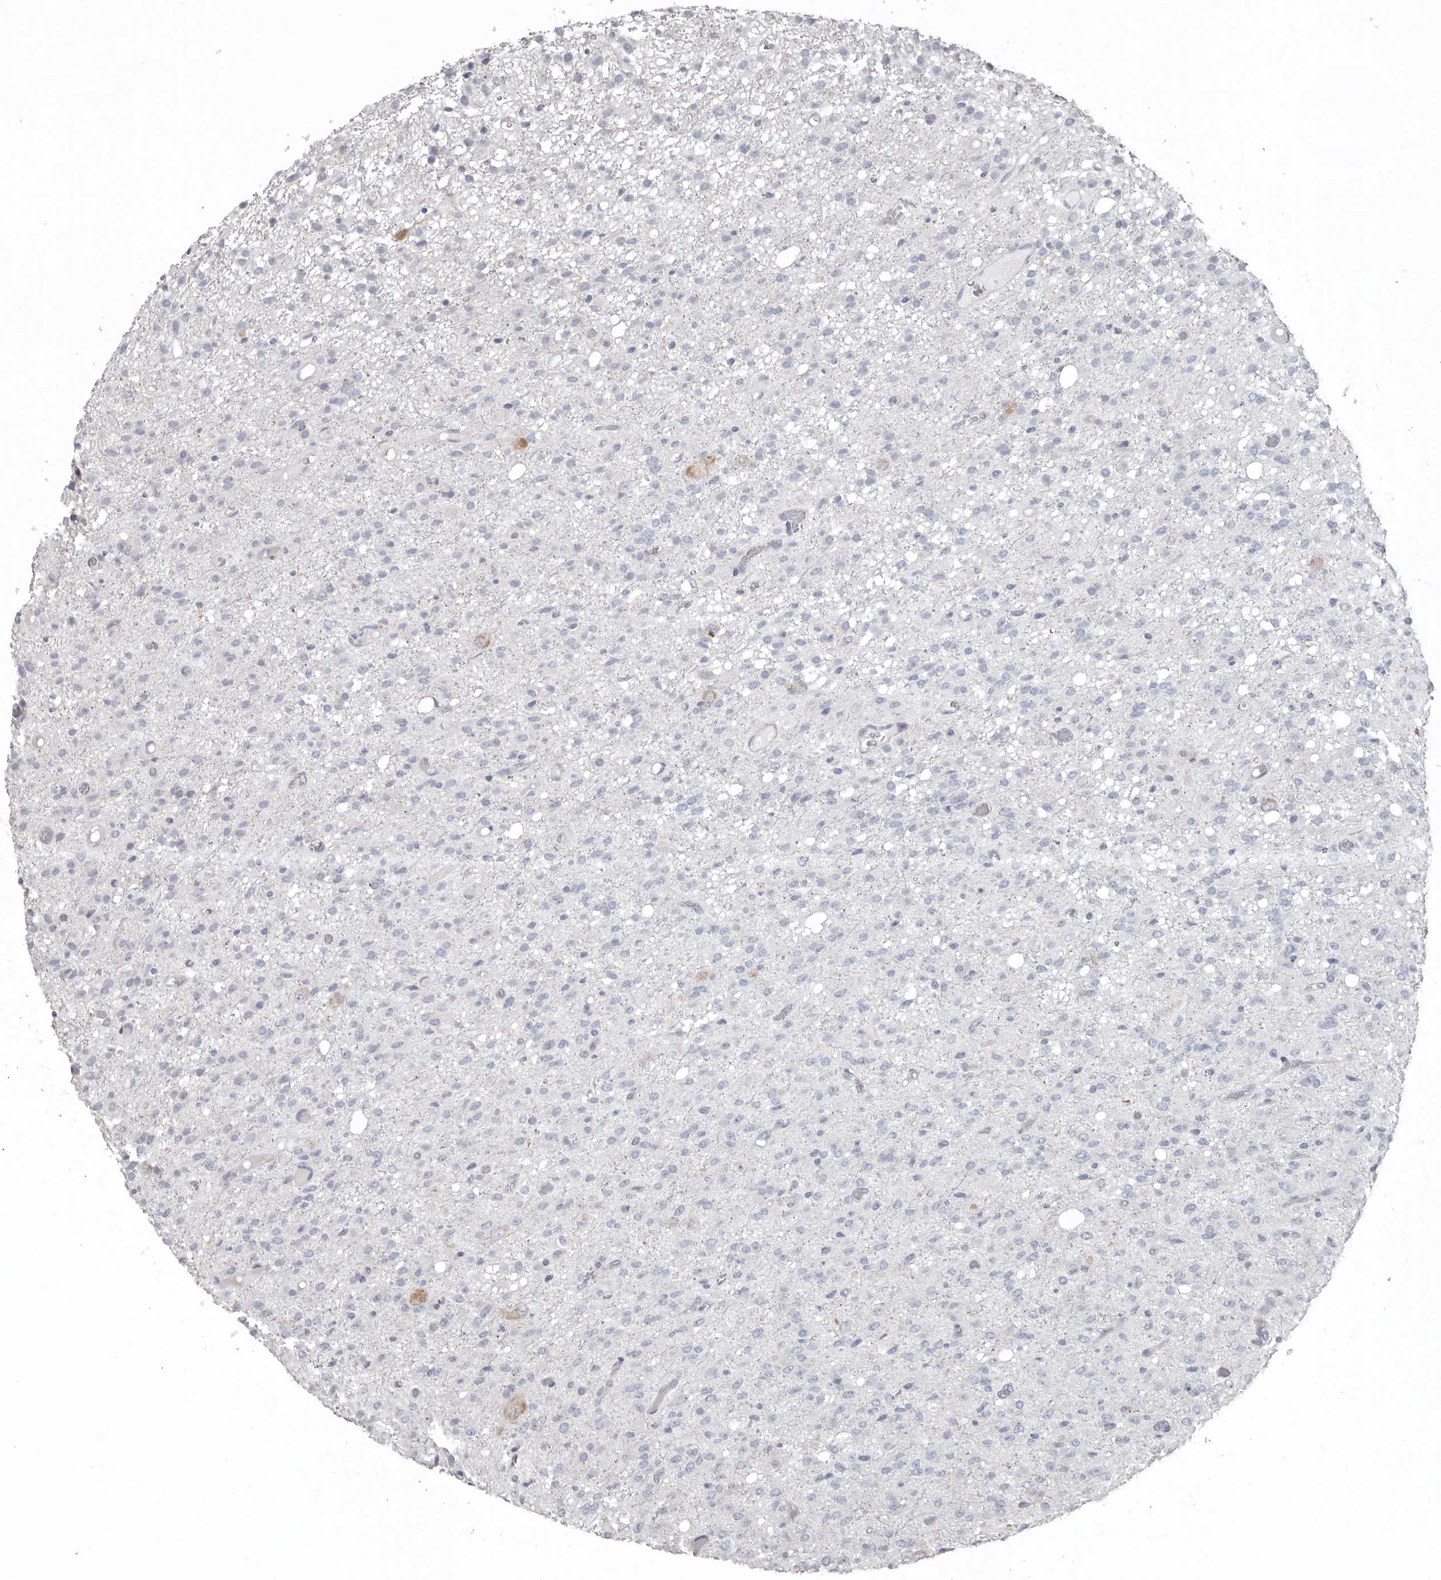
{"staining": {"intensity": "negative", "quantity": "none", "location": "none"}, "tissue": "glioma", "cell_type": "Tumor cells", "image_type": "cancer", "snomed": [{"axis": "morphology", "description": "Glioma, malignant, High grade"}, {"axis": "topography", "description": "Brain"}], "caption": "The immunohistochemistry image has no significant expression in tumor cells of glioma tissue.", "gene": "ZNF114", "patient": {"sex": "female", "age": 59}}